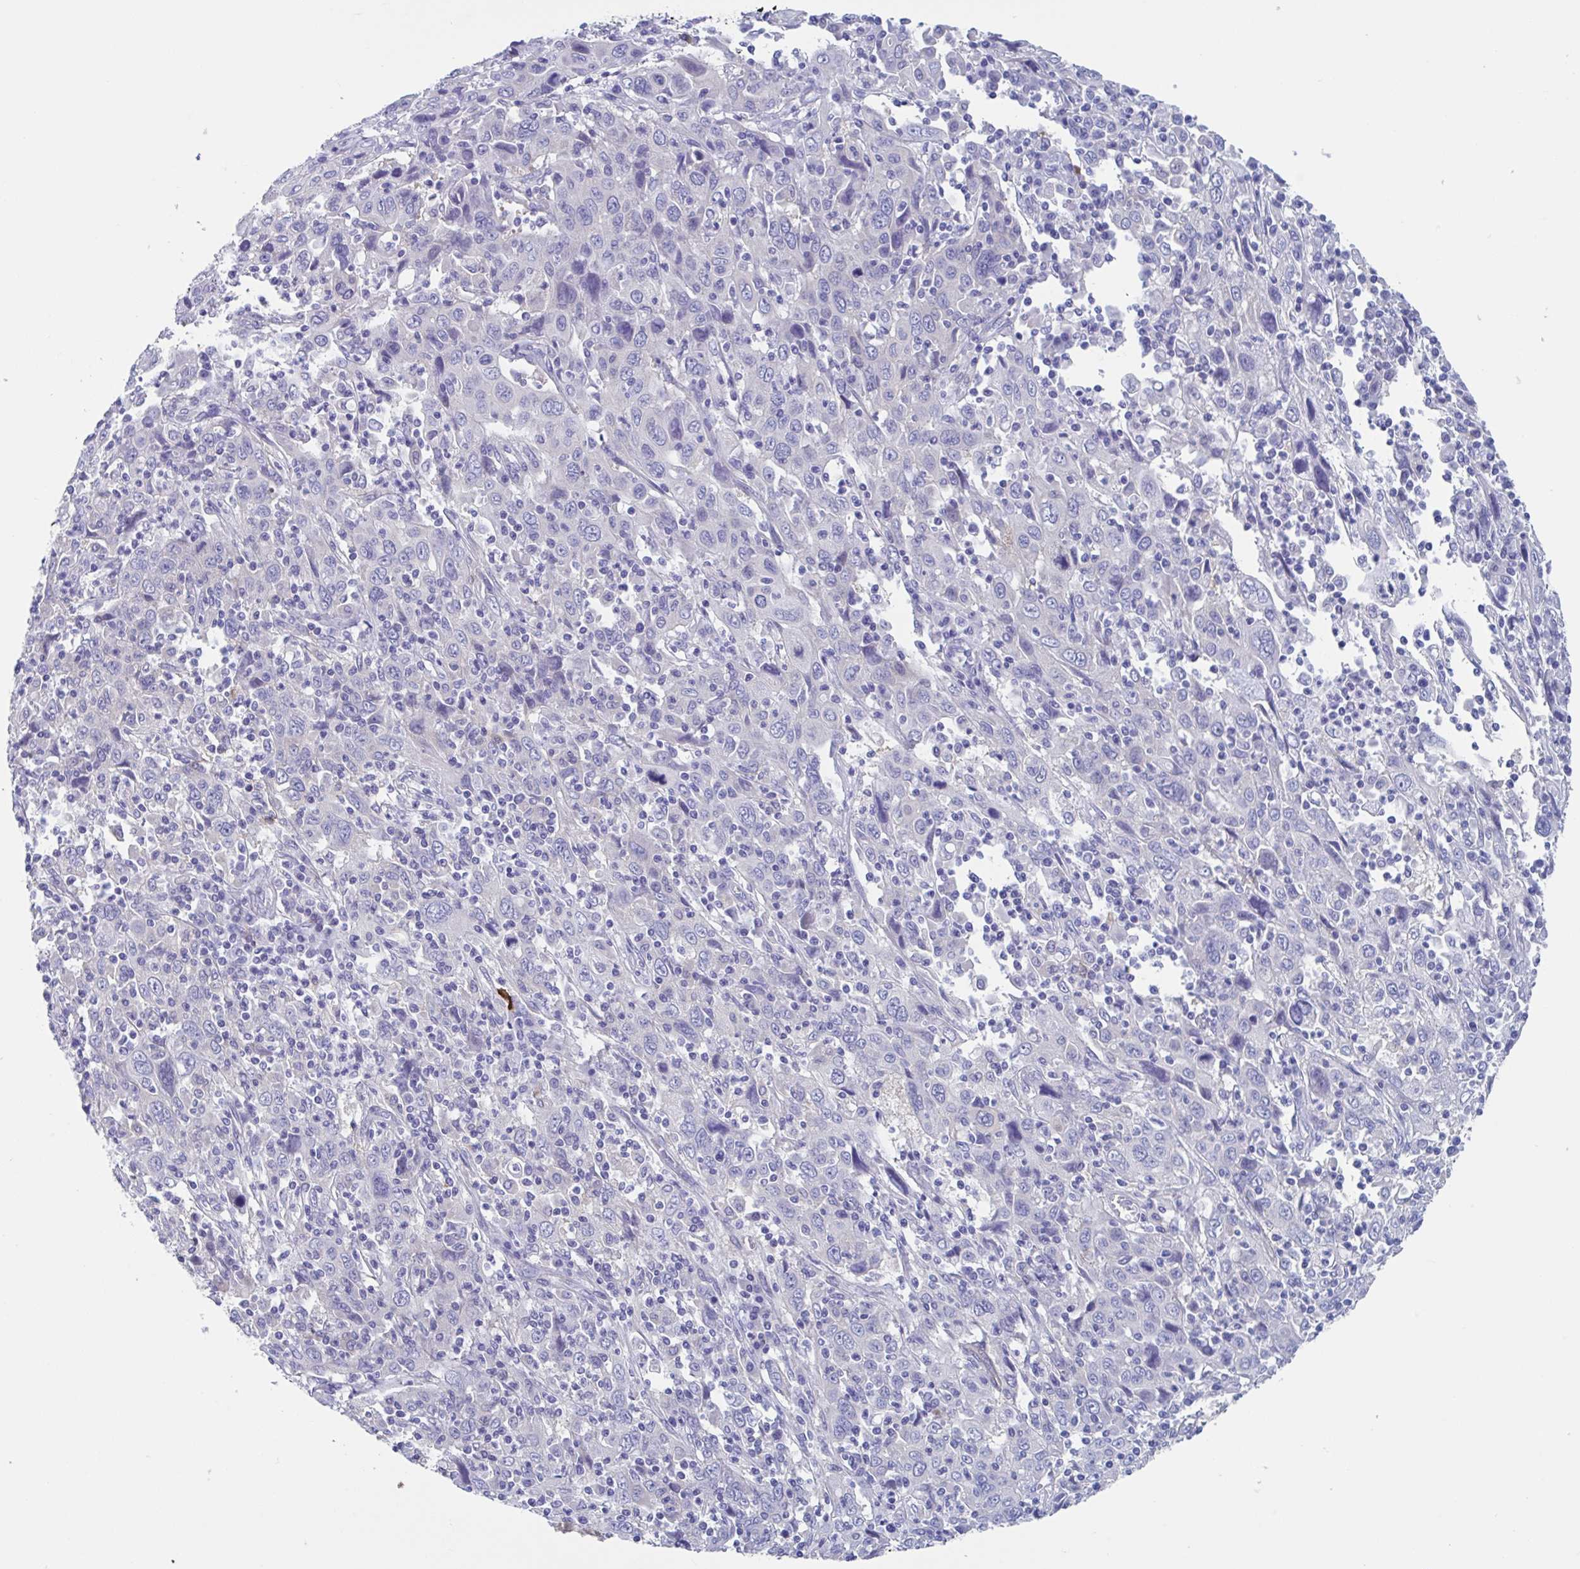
{"staining": {"intensity": "negative", "quantity": "none", "location": "none"}, "tissue": "cervical cancer", "cell_type": "Tumor cells", "image_type": "cancer", "snomed": [{"axis": "morphology", "description": "Squamous cell carcinoma, NOS"}, {"axis": "topography", "description": "Cervix"}], "caption": "IHC of cervical cancer reveals no positivity in tumor cells. (DAB immunohistochemistry (IHC) visualized using brightfield microscopy, high magnification).", "gene": "LPIN3", "patient": {"sex": "female", "age": 46}}